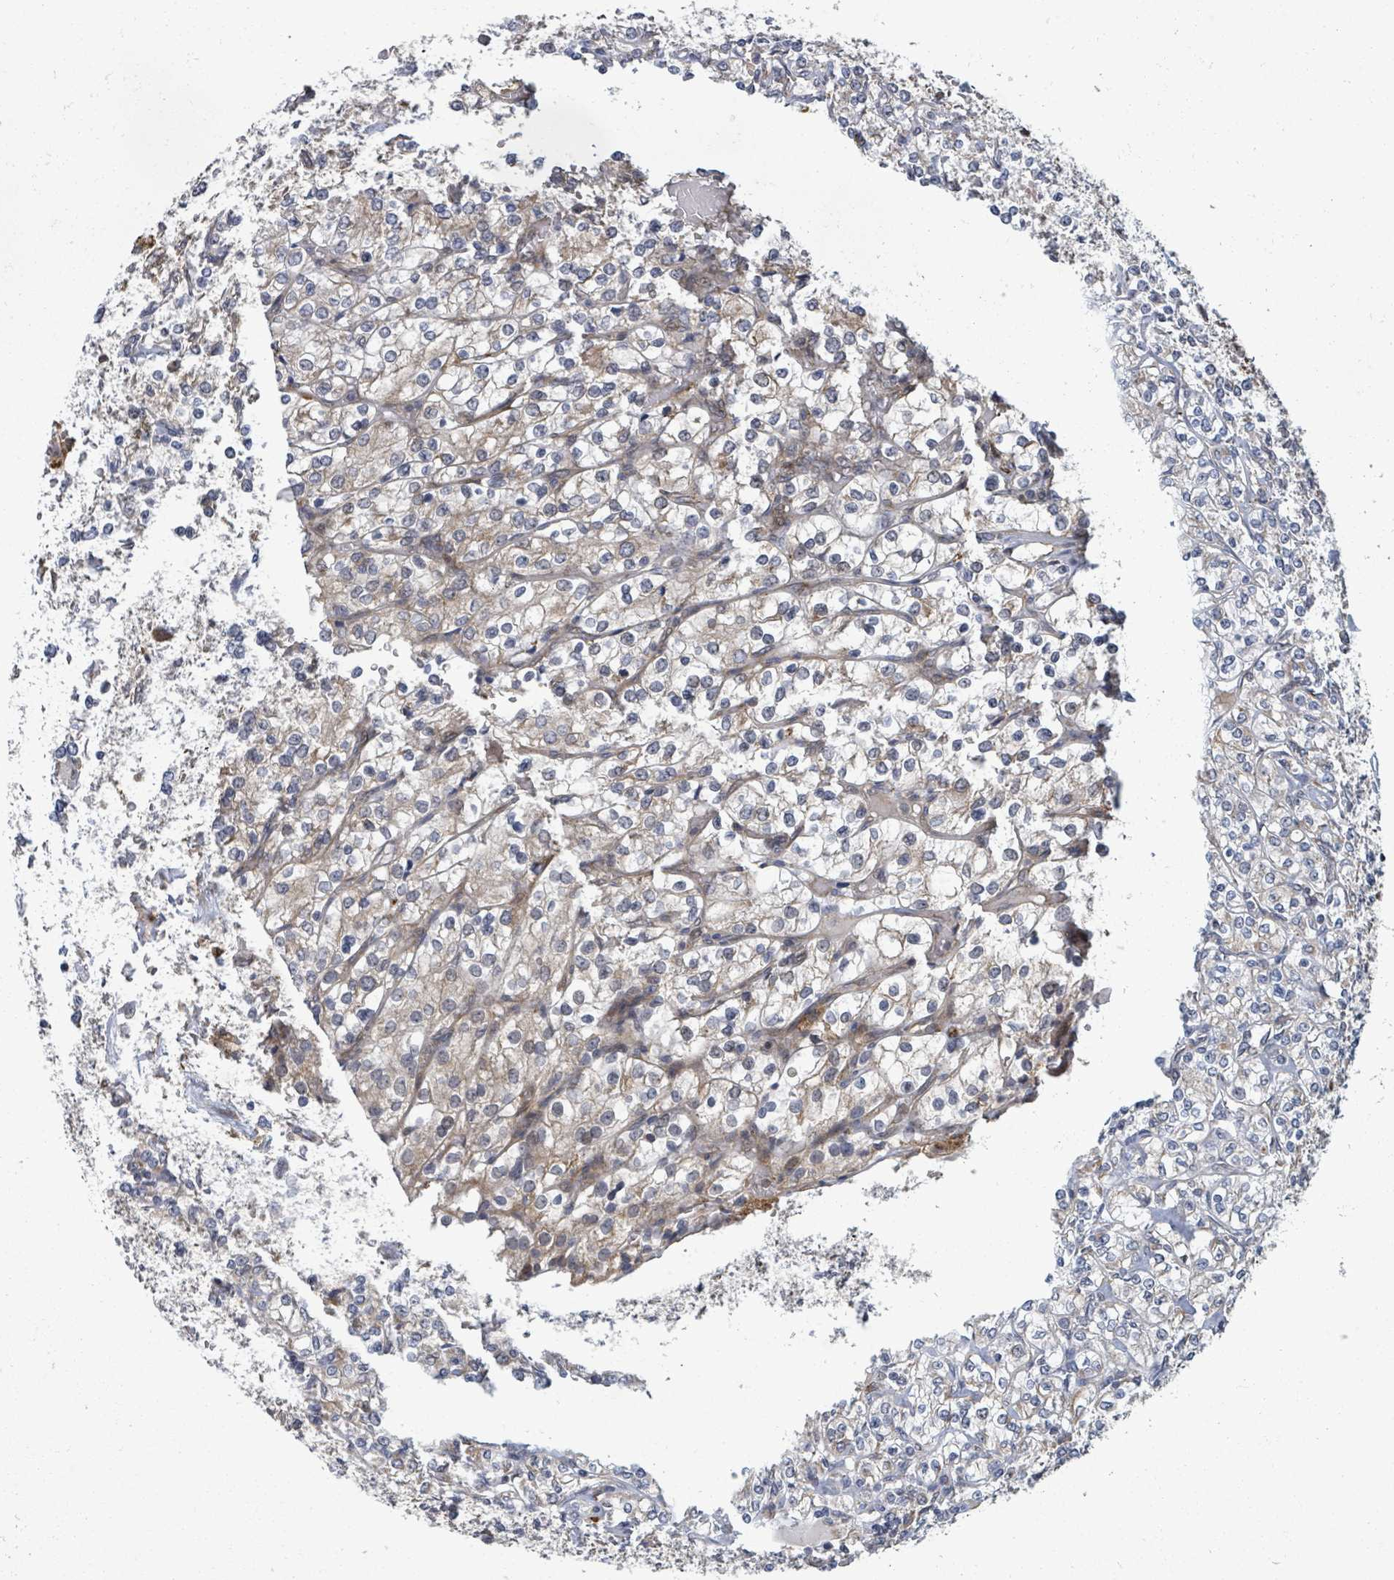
{"staining": {"intensity": "weak", "quantity": "25%-75%", "location": "cytoplasmic/membranous"}, "tissue": "renal cancer", "cell_type": "Tumor cells", "image_type": "cancer", "snomed": [{"axis": "morphology", "description": "Adenocarcinoma, NOS"}, {"axis": "topography", "description": "Kidney"}], "caption": "Immunohistochemical staining of human adenocarcinoma (renal) exhibits weak cytoplasmic/membranous protein expression in about 25%-75% of tumor cells.", "gene": "SHROOM2", "patient": {"sex": "male", "age": 77}}